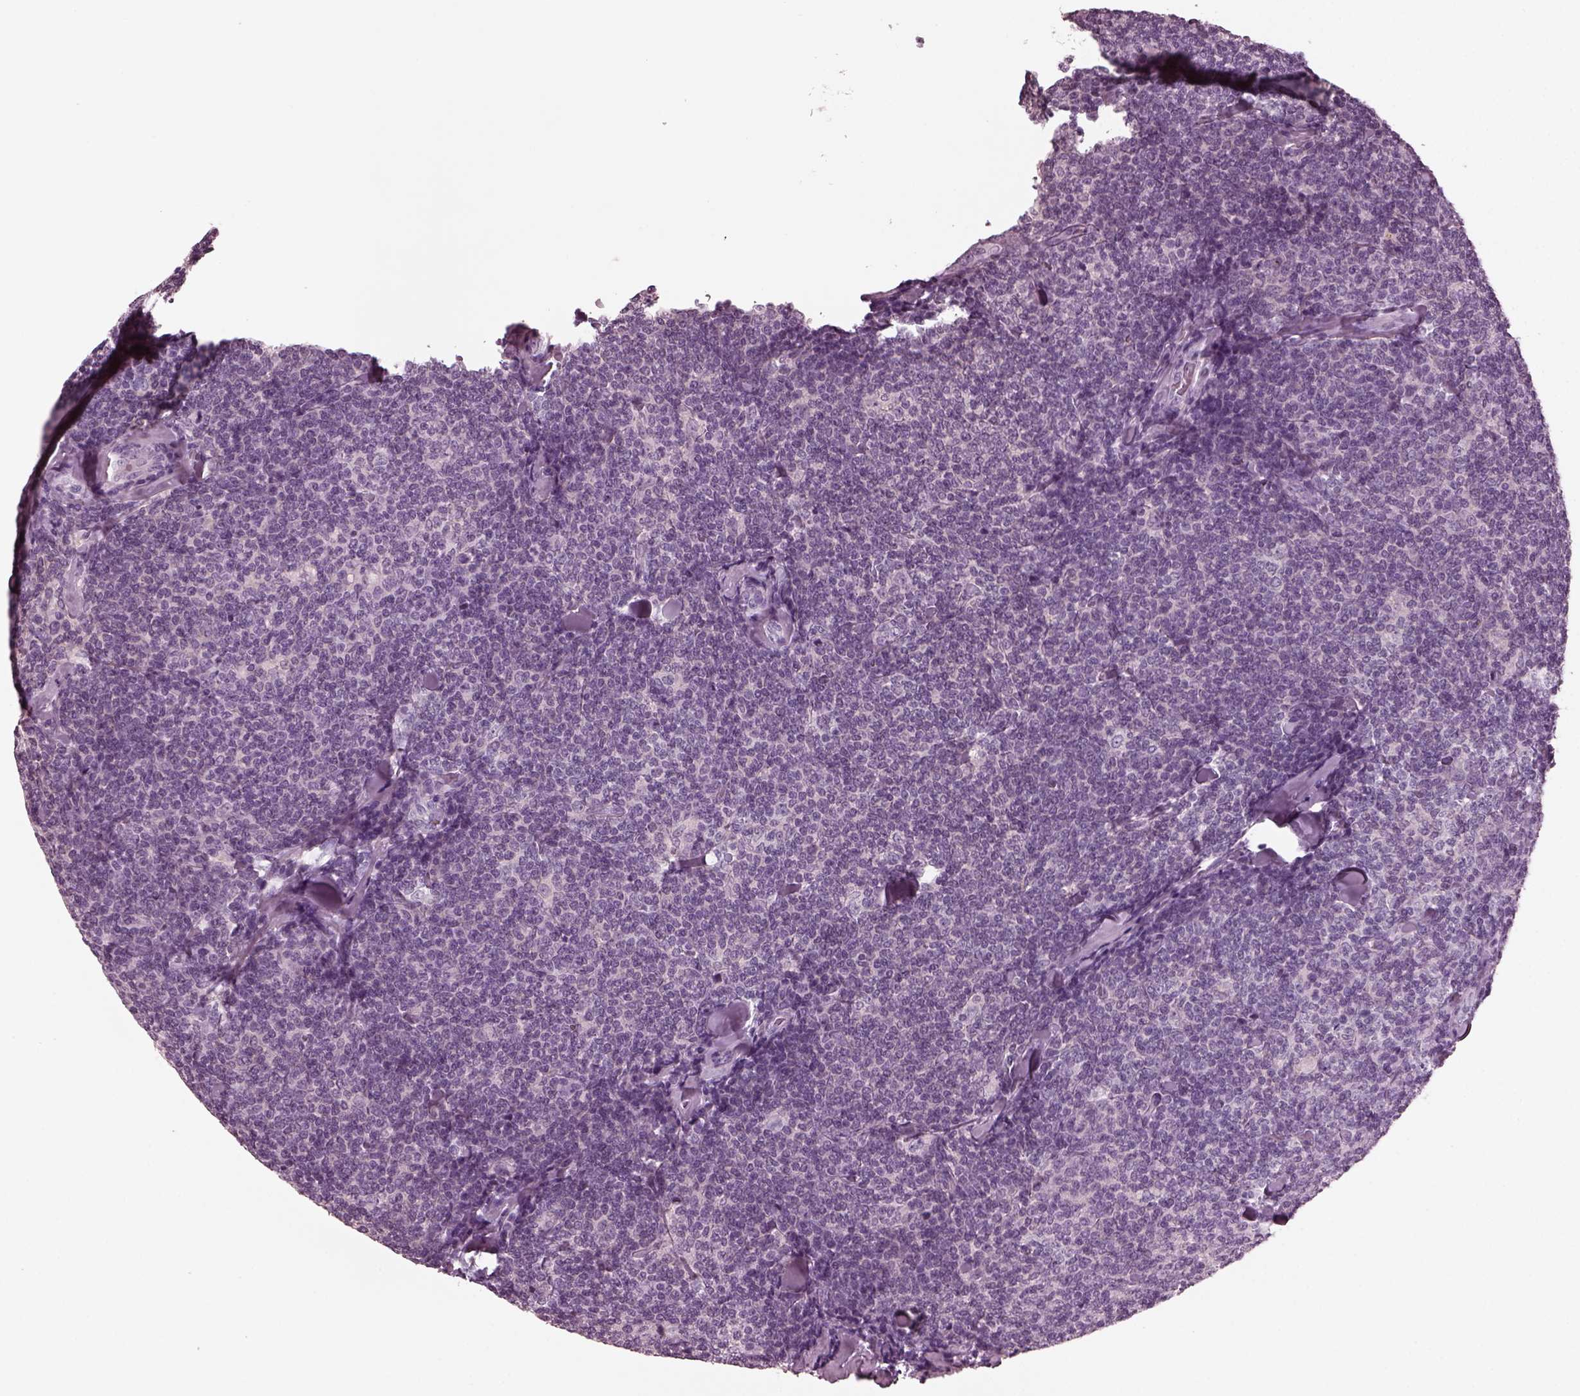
{"staining": {"intensity": "negative", "quantity": "none", "location": "none"}, "tissue": "lymphoma", "cell_type": "Tumor cells", "image_type": "cancer", "snomed": [{"axis": "morphology", "description": "Malignant lymphoma, non-Hodgkin's type, Low grade"}, {"axis": "topography", "description": "Lymph node"}], "caption": "Lymphoma was stained to show a protein in brown. There is no significant positivity in tumor cells. (Immunohistochemistry, brightfield microscopy, high magnification).", "gene": "GRM6", "patient": {"sex": "female", "age": 56}}